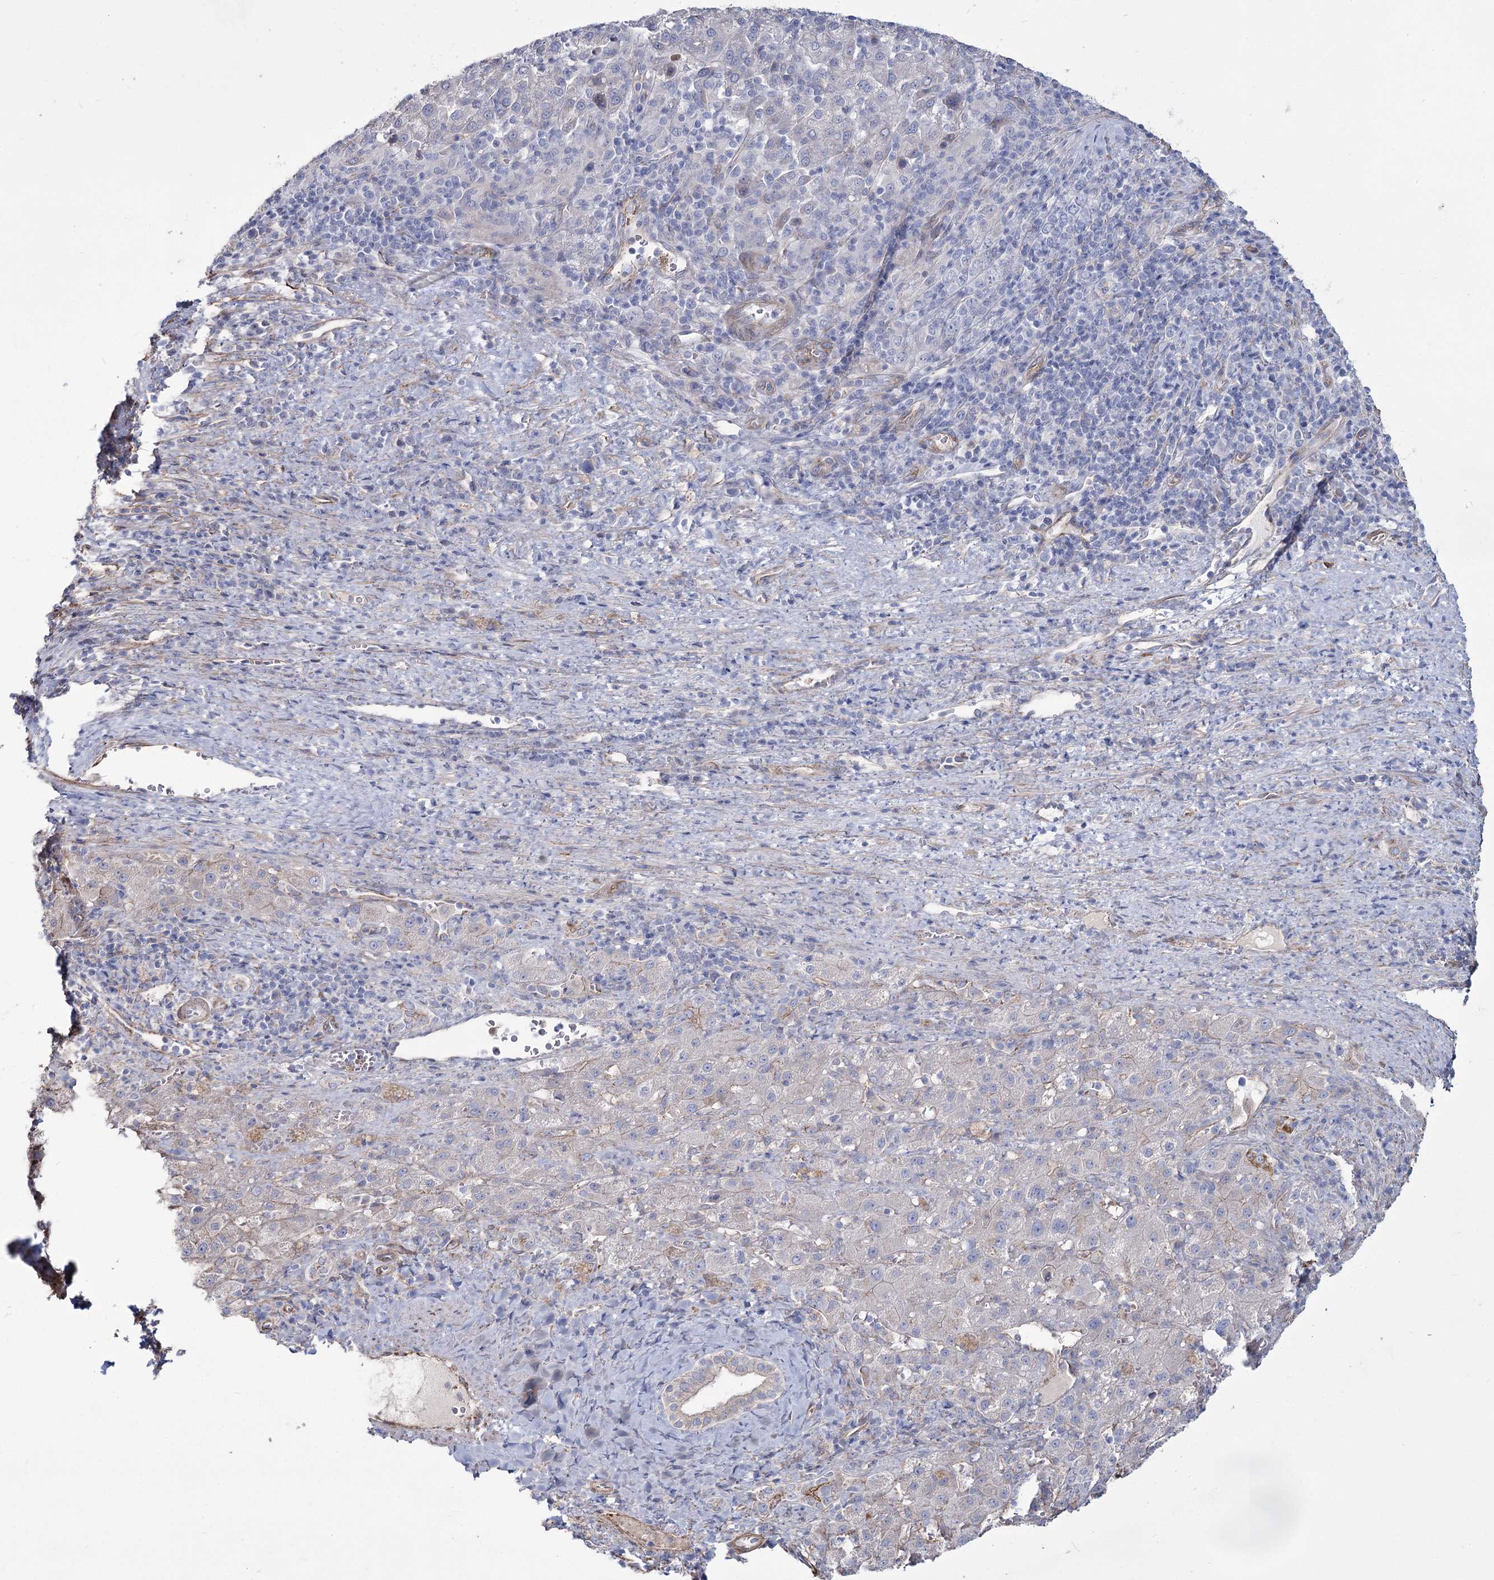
{"staining": {"intensity": "negative", "quantity": "none", "location": "none"}, "tissue": "liver cancer", "cell_type": "Tumor cells", "image_type": "cancer", "snomed": [{"axis": "morphology", "description": "Carcinoma, Hepatocellular, NOS"}, {"axis": "topography", "description": "Liver"}], "caption": "High magnification brightfield microscopy of liver cancer stained with DAB (3,3'-diaminobenzidine) (brown) and counterstained with hematoxylin (blue): tumor cells show no significant expression.", "gene": "ME3", "patient": {"sex": "female", "age": 58}}